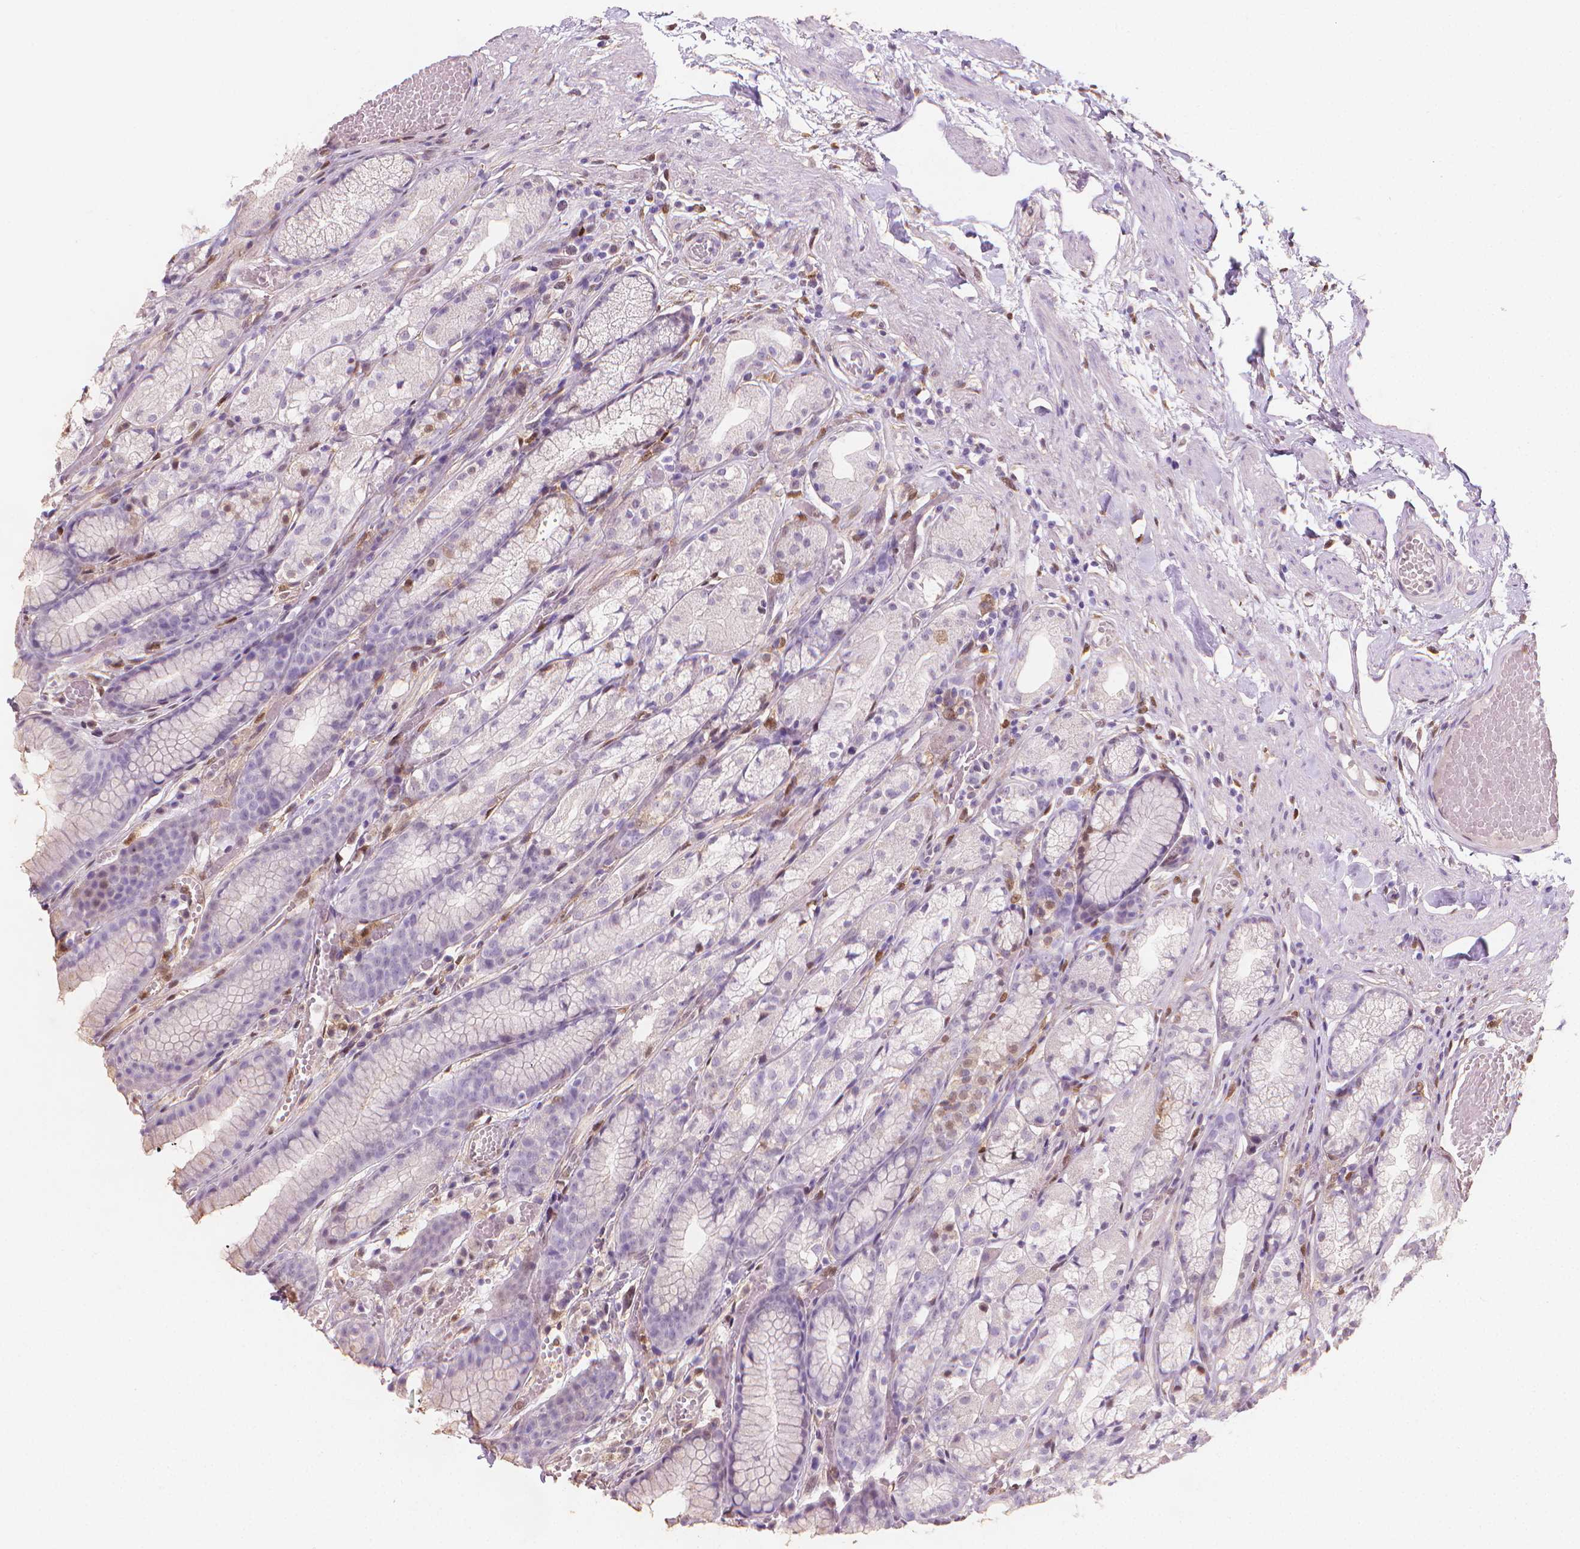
{"staining": {"intensity": "negative", "quantity": "none", "location": "none"}, "tissue": "stomach", "cell_type": "Glandular cells", "image_type": "normal", "snomed": [{"axis": "morphology", "description": "Normal tissue, NOS"}, {"axis": "topography", "description": "Stomach"}], "caption": "Human stomach stained for a protein using immunohistochemistry (IHC) demonstrates no staining in glandular cells.", "gene": "TNFAIP2", "patient": {"sex": "male", "age": 70}}